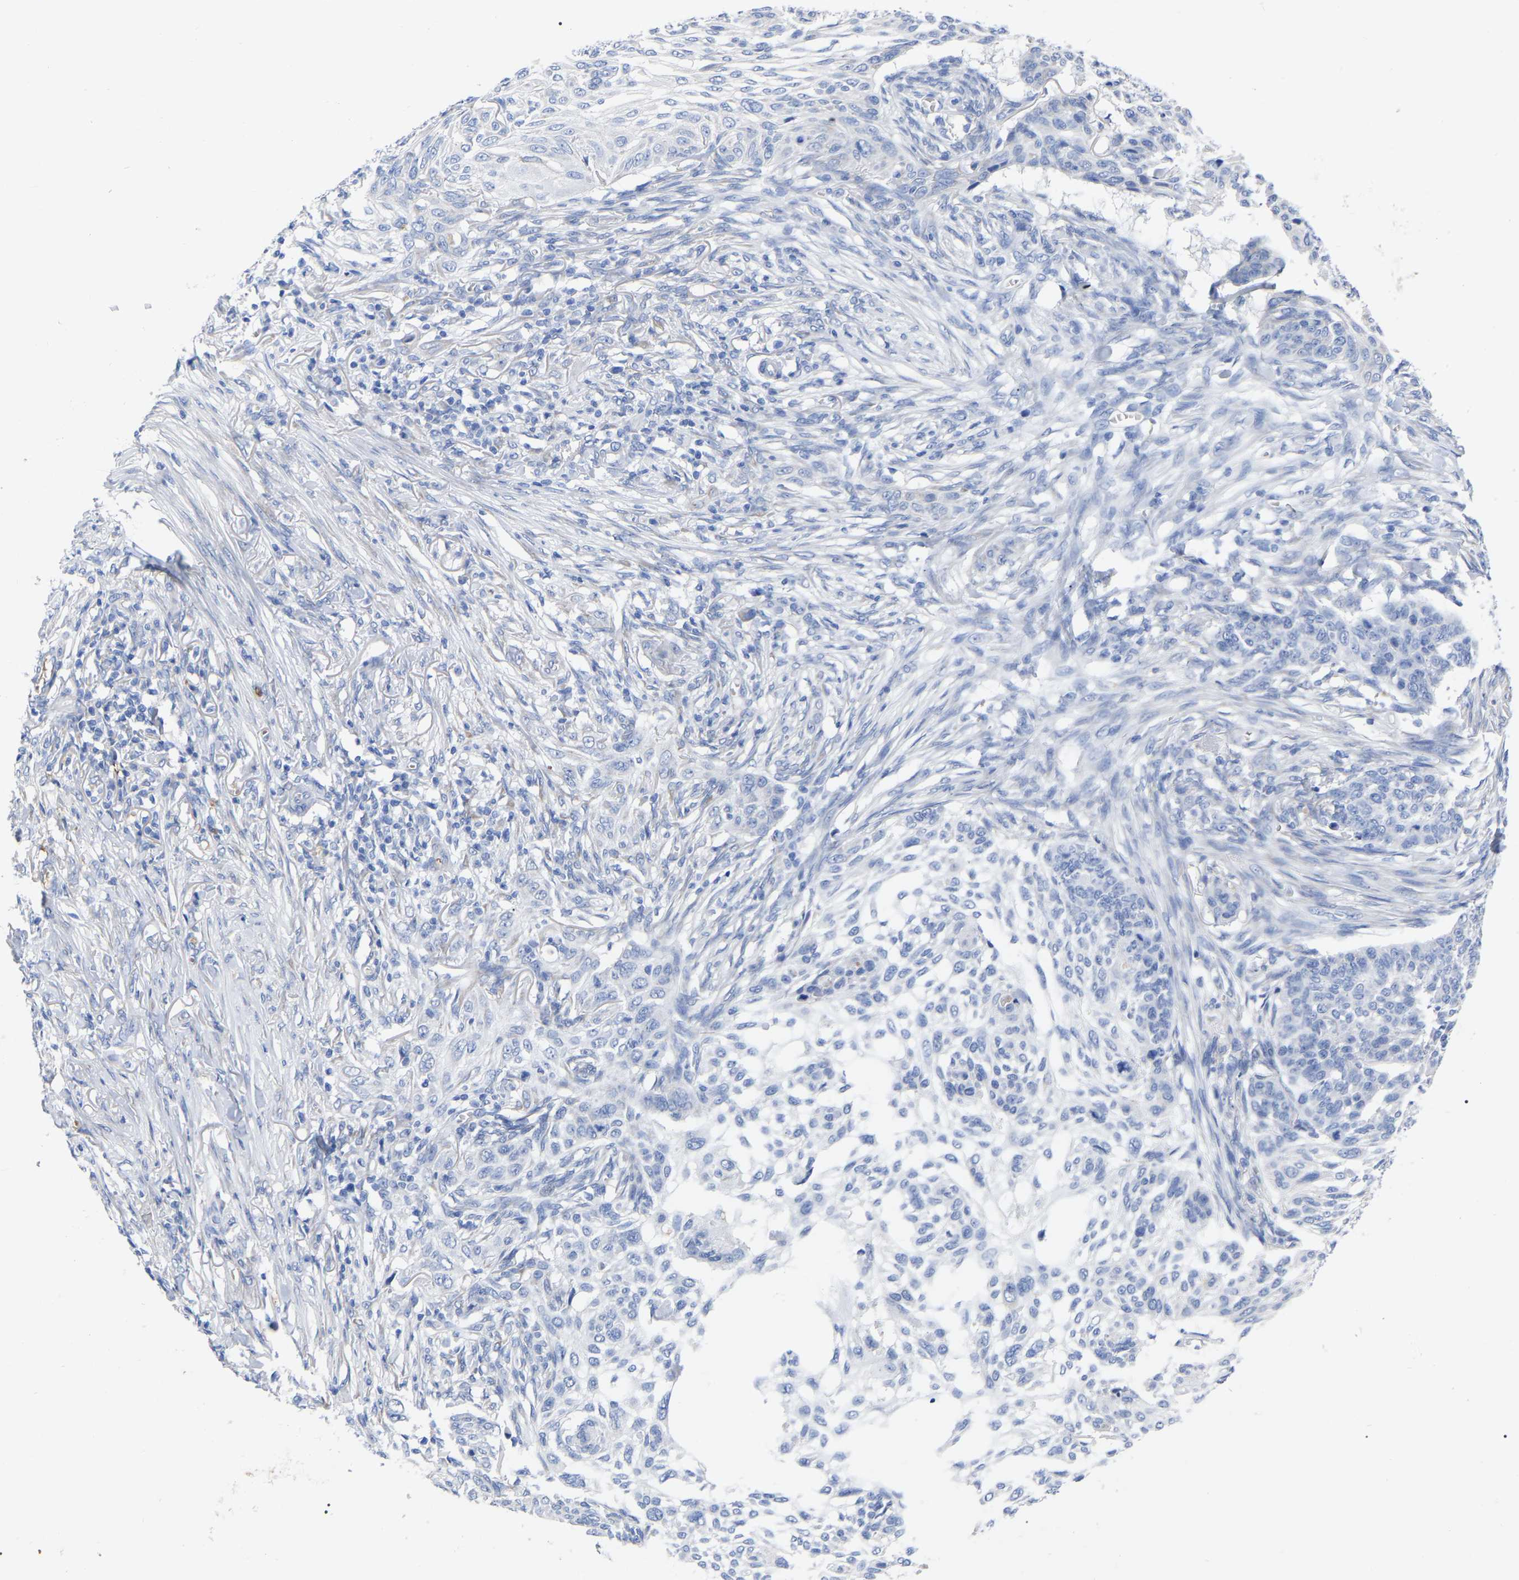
{"staining": {"intensity": "negative", "quantity": "none", "location": "none"}, "tissue": "skin cancer", "cell_type": "Tumor cells", "image_type": "cancer", "snomed": [{"axis": "morphology", "description": "Basal cell carcinoma"}, {"axis": "topography", "description": "Skin"}], "caption": "Protein analysis of skin basal cell carcinoma displays no significant positivity in tumor cells. (DAB immunohistochemistry visualized using brightfield microscopy, high magnification).", "gene": "GDF3", "patient": {"sex": "male", "age": 85}}